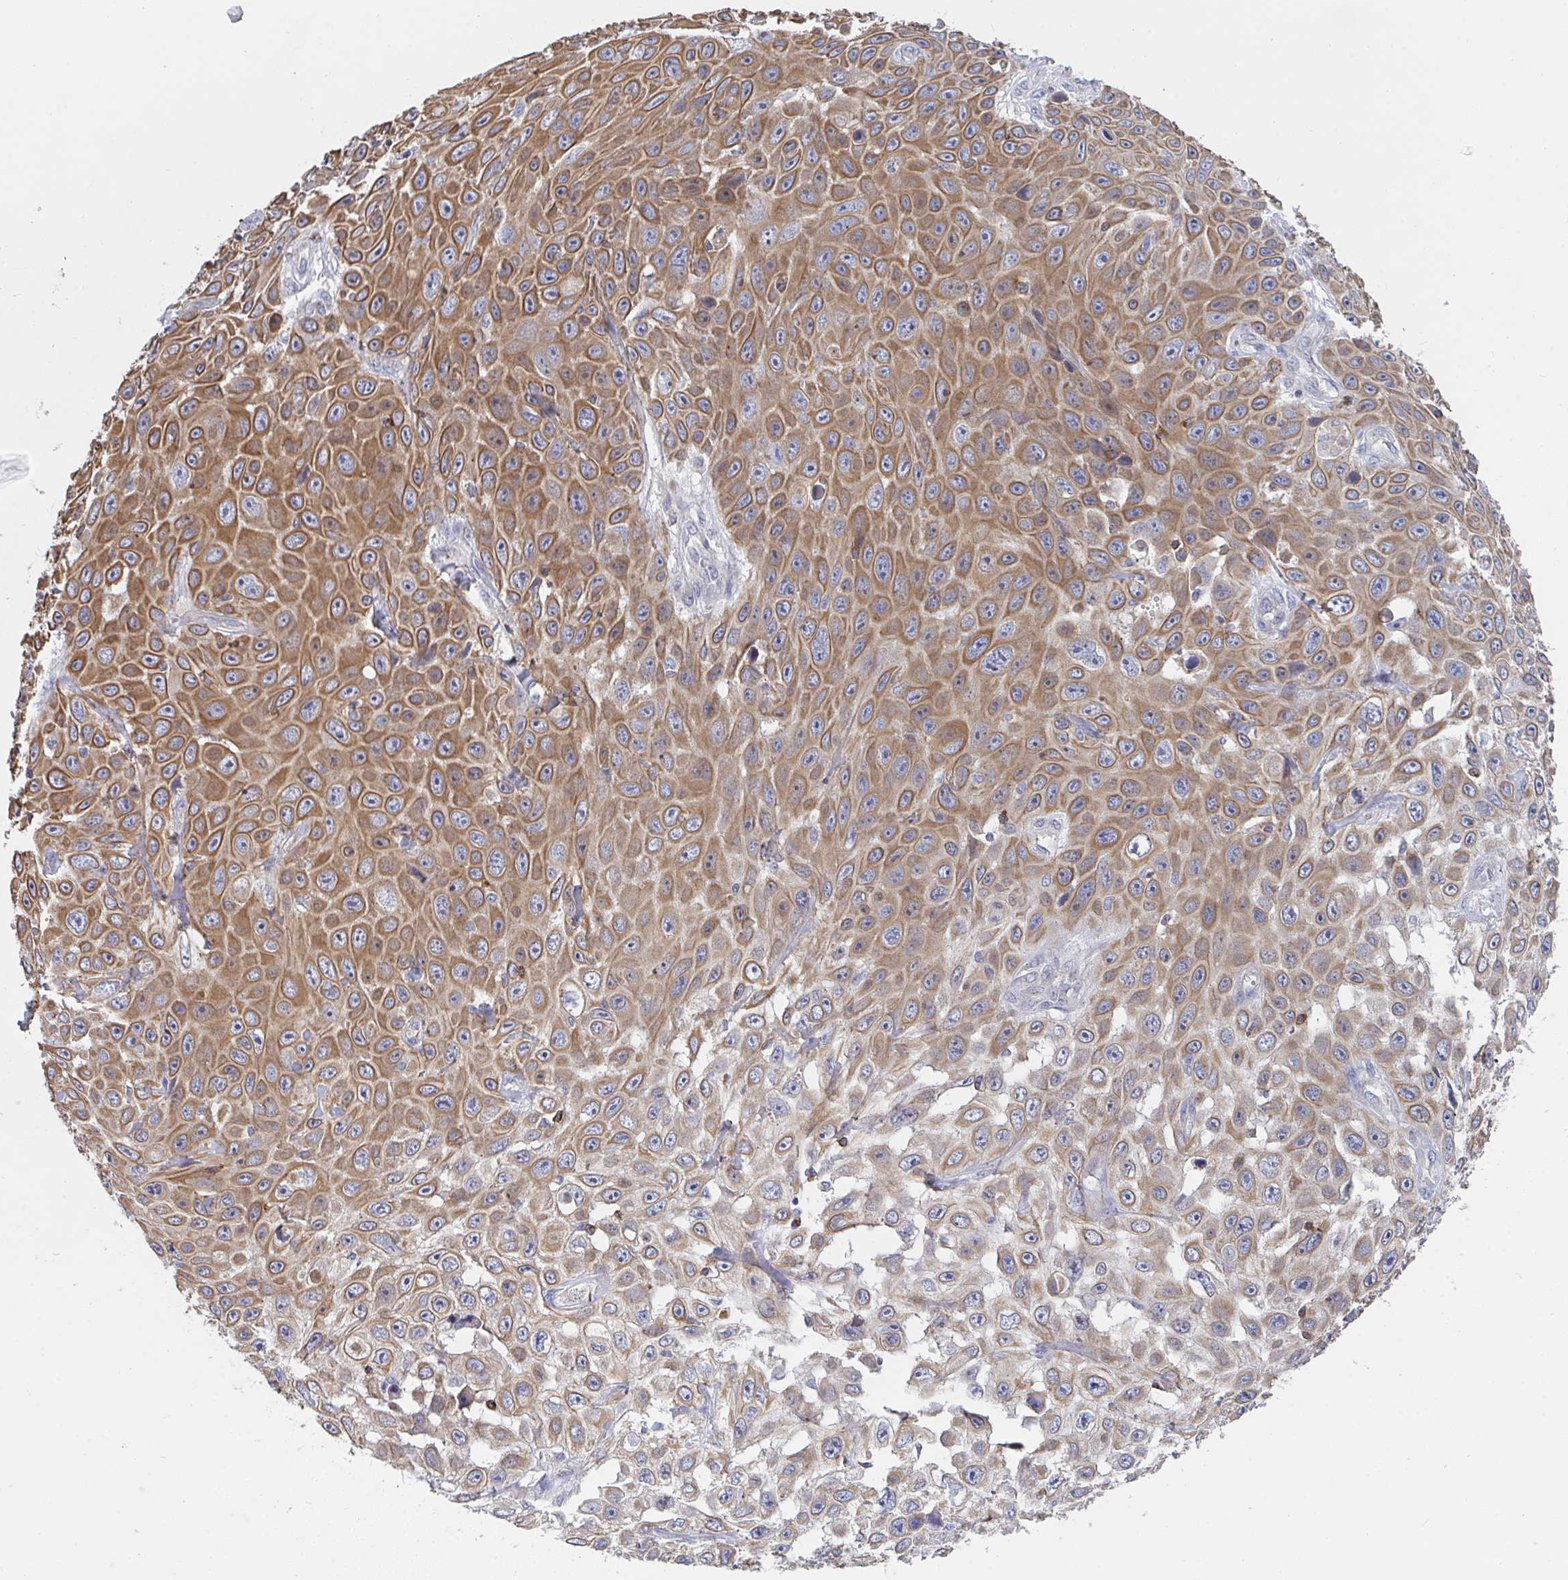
{"staining": {"intensity": "moderate", "quantity": ">75%", "location": "cytoplasmic/membranous"}, "tissue": "skin cancer", "cell_type": "Tumor cells", "image_type": "cancer", "snomed": [{"axis": "morphology", "description": "Squamous cell carcinoma, NOS"}, {"axis": "topography", "description": "Skin"}], "caption": "This image demonstrates skin cancer (squamous cell carcinoma) stained with immunohistochemistry (IHC) to label a protein in brown. The cytoplasmic/membranous of tumor cells show moderate positivity for the protein. Nuclei are counter-stained blue.", "gene": "FRMD3", "patient": {"sex": "male", "age": 82}}